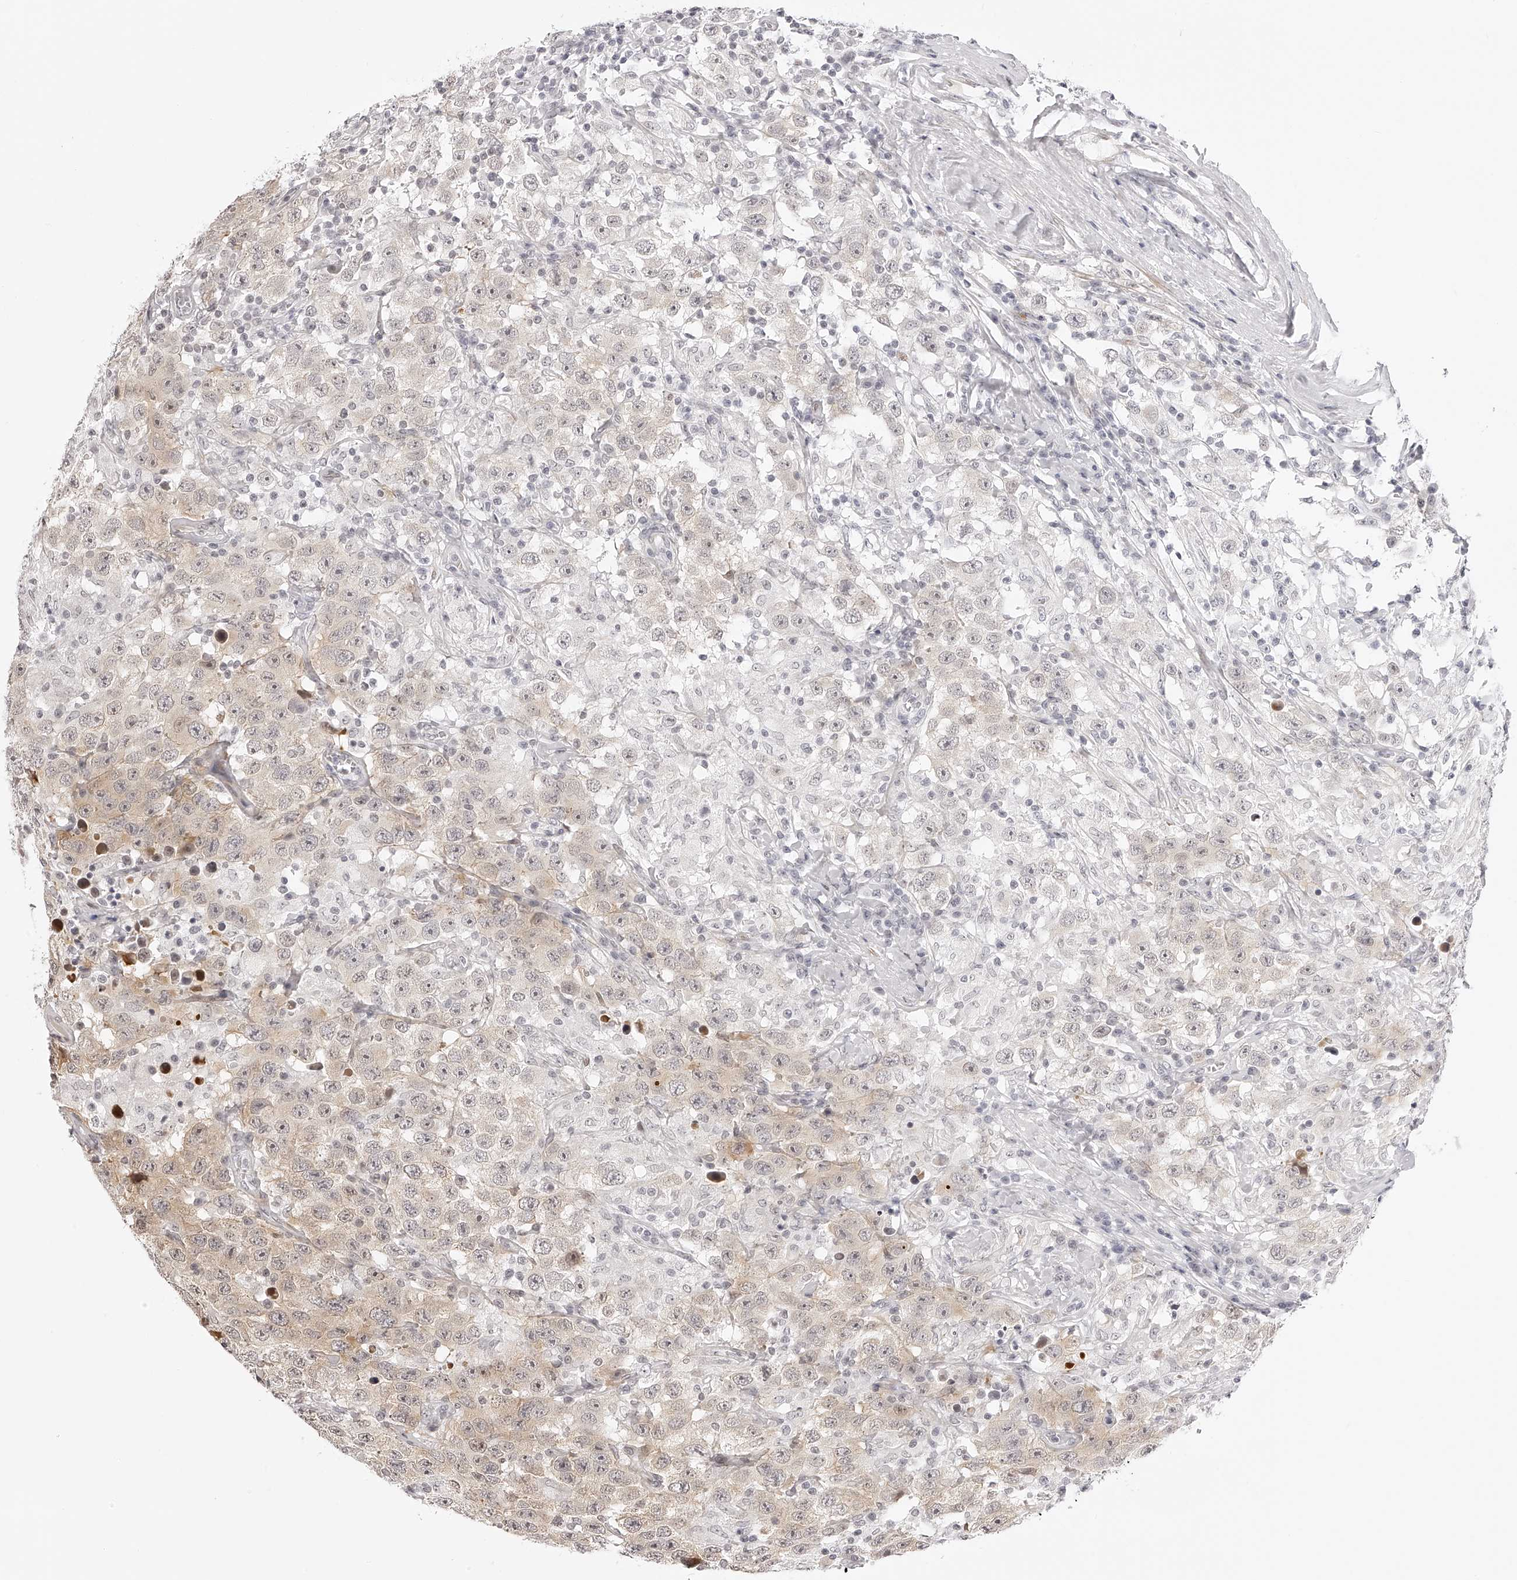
{"staining": {"intensity": "moderate", "quantity": "<25%", "location": "nuclear"}, "tissue": "testis cancer", "cell_type": "Tumor cells", "image_type": "cancer", "snomed": [{"axis": "morphology", "description": "Seminoma, NOS"}, {"axis": "topography", "description": "Testis"}], "caption": "Human seminoma (testis) stained for a protein (brown) demonstrates moderate nuclear positive positivity in approximately <25% of tumor cells.", "gene": "PLEKHG1", "patient": {"sex": "male", "age": 41}}